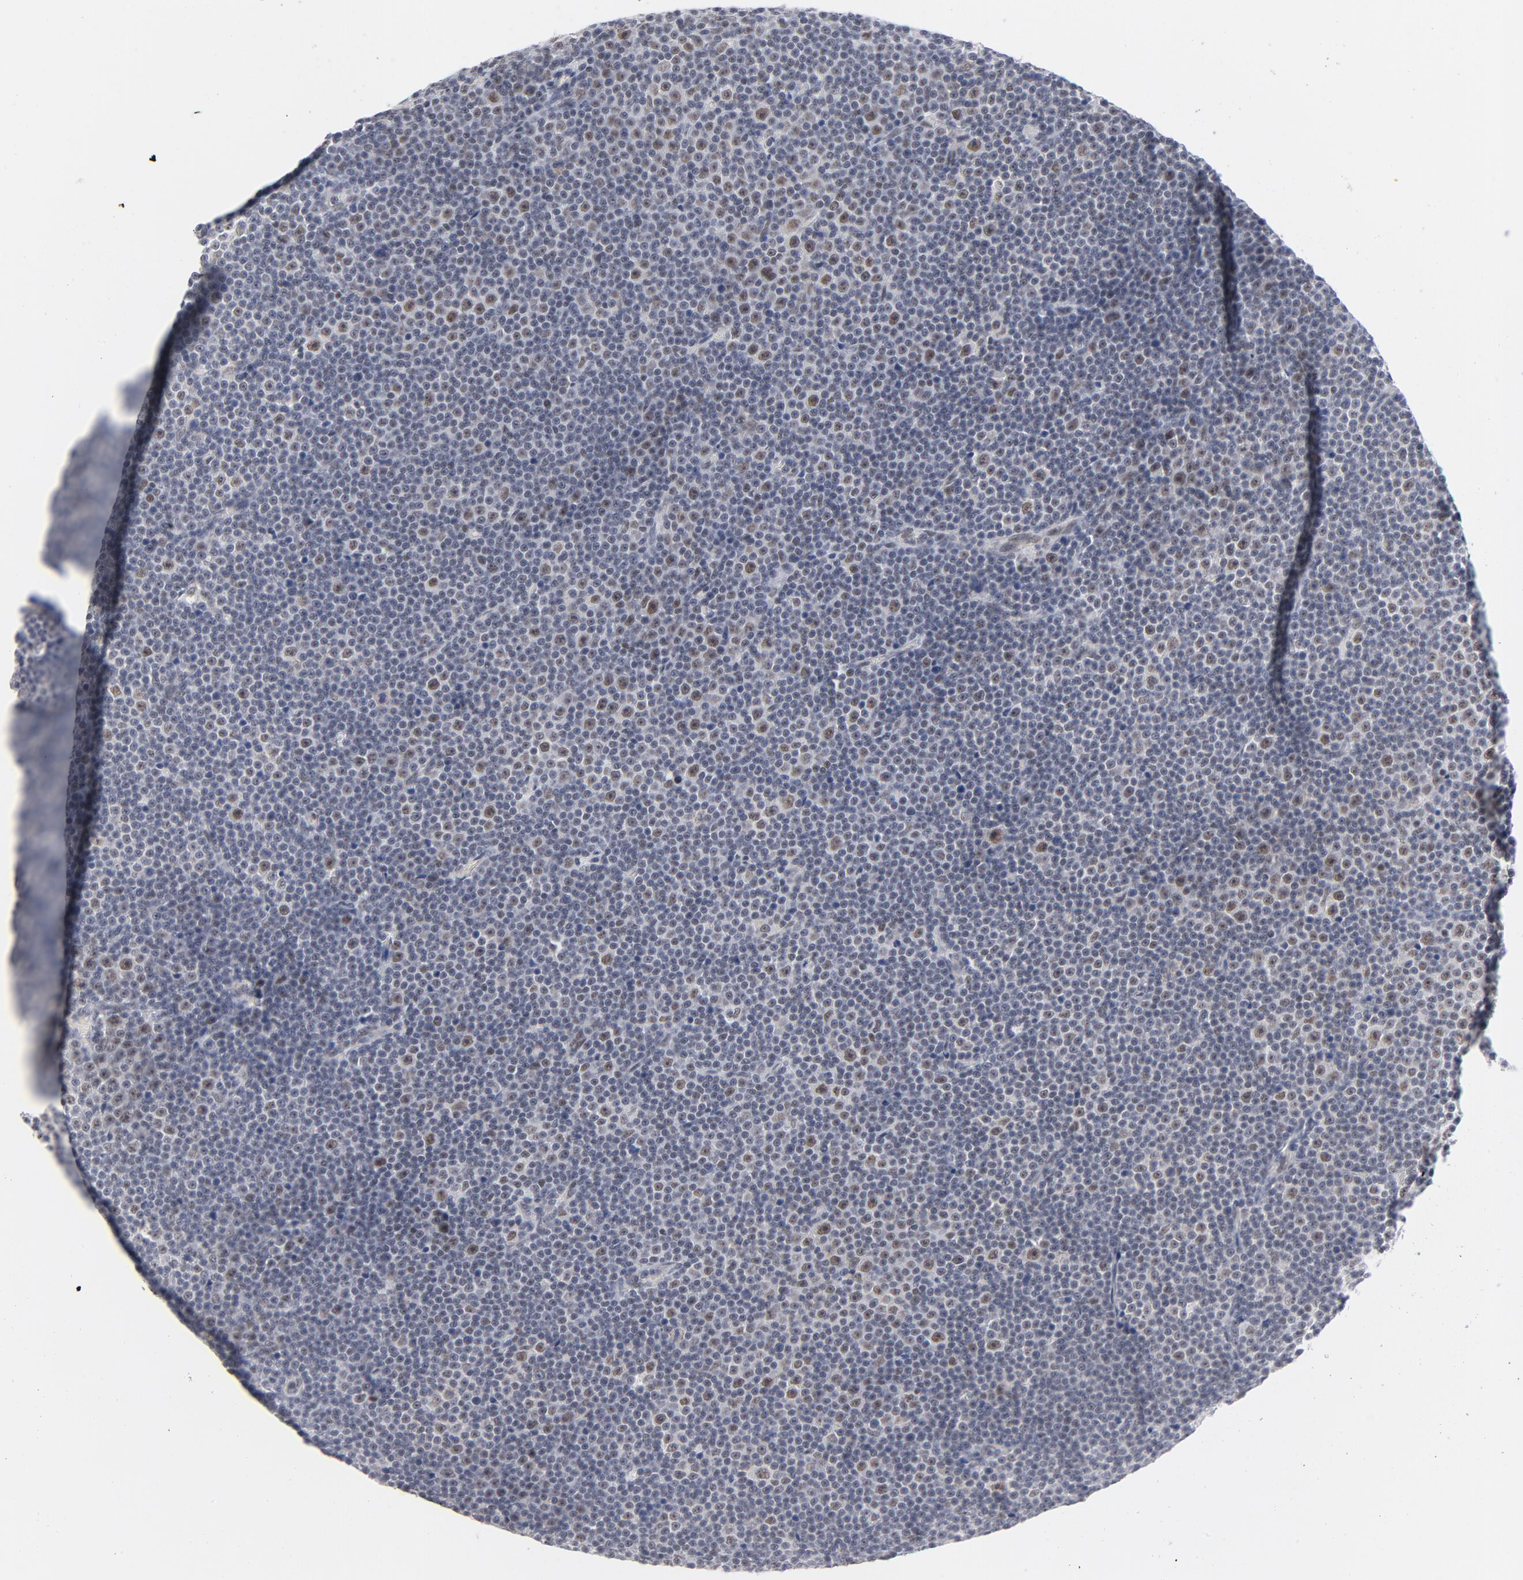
{"staining": {"intensity": "moderate", "quantity": "25%-75%", "location": "nuclear"}, "tissue": "lymphoma", "cell_type": "Tumor cells", "image_type": "cancer", "snomed": [{"axis": "morphology", "description": "Malignant lymphoma, non-Hodgkin's type, Low grade"}, {"axis": "topography", "description": "Lymph node"}], "caption": "Immunohistochemistry (IHC) of human lymphoma demonstrates medium levels of moderate nuclear positivity in about 25%-75% of tumor cells.", "gene": "BAP1", "patient": {"sex": "female", "age": 67}}